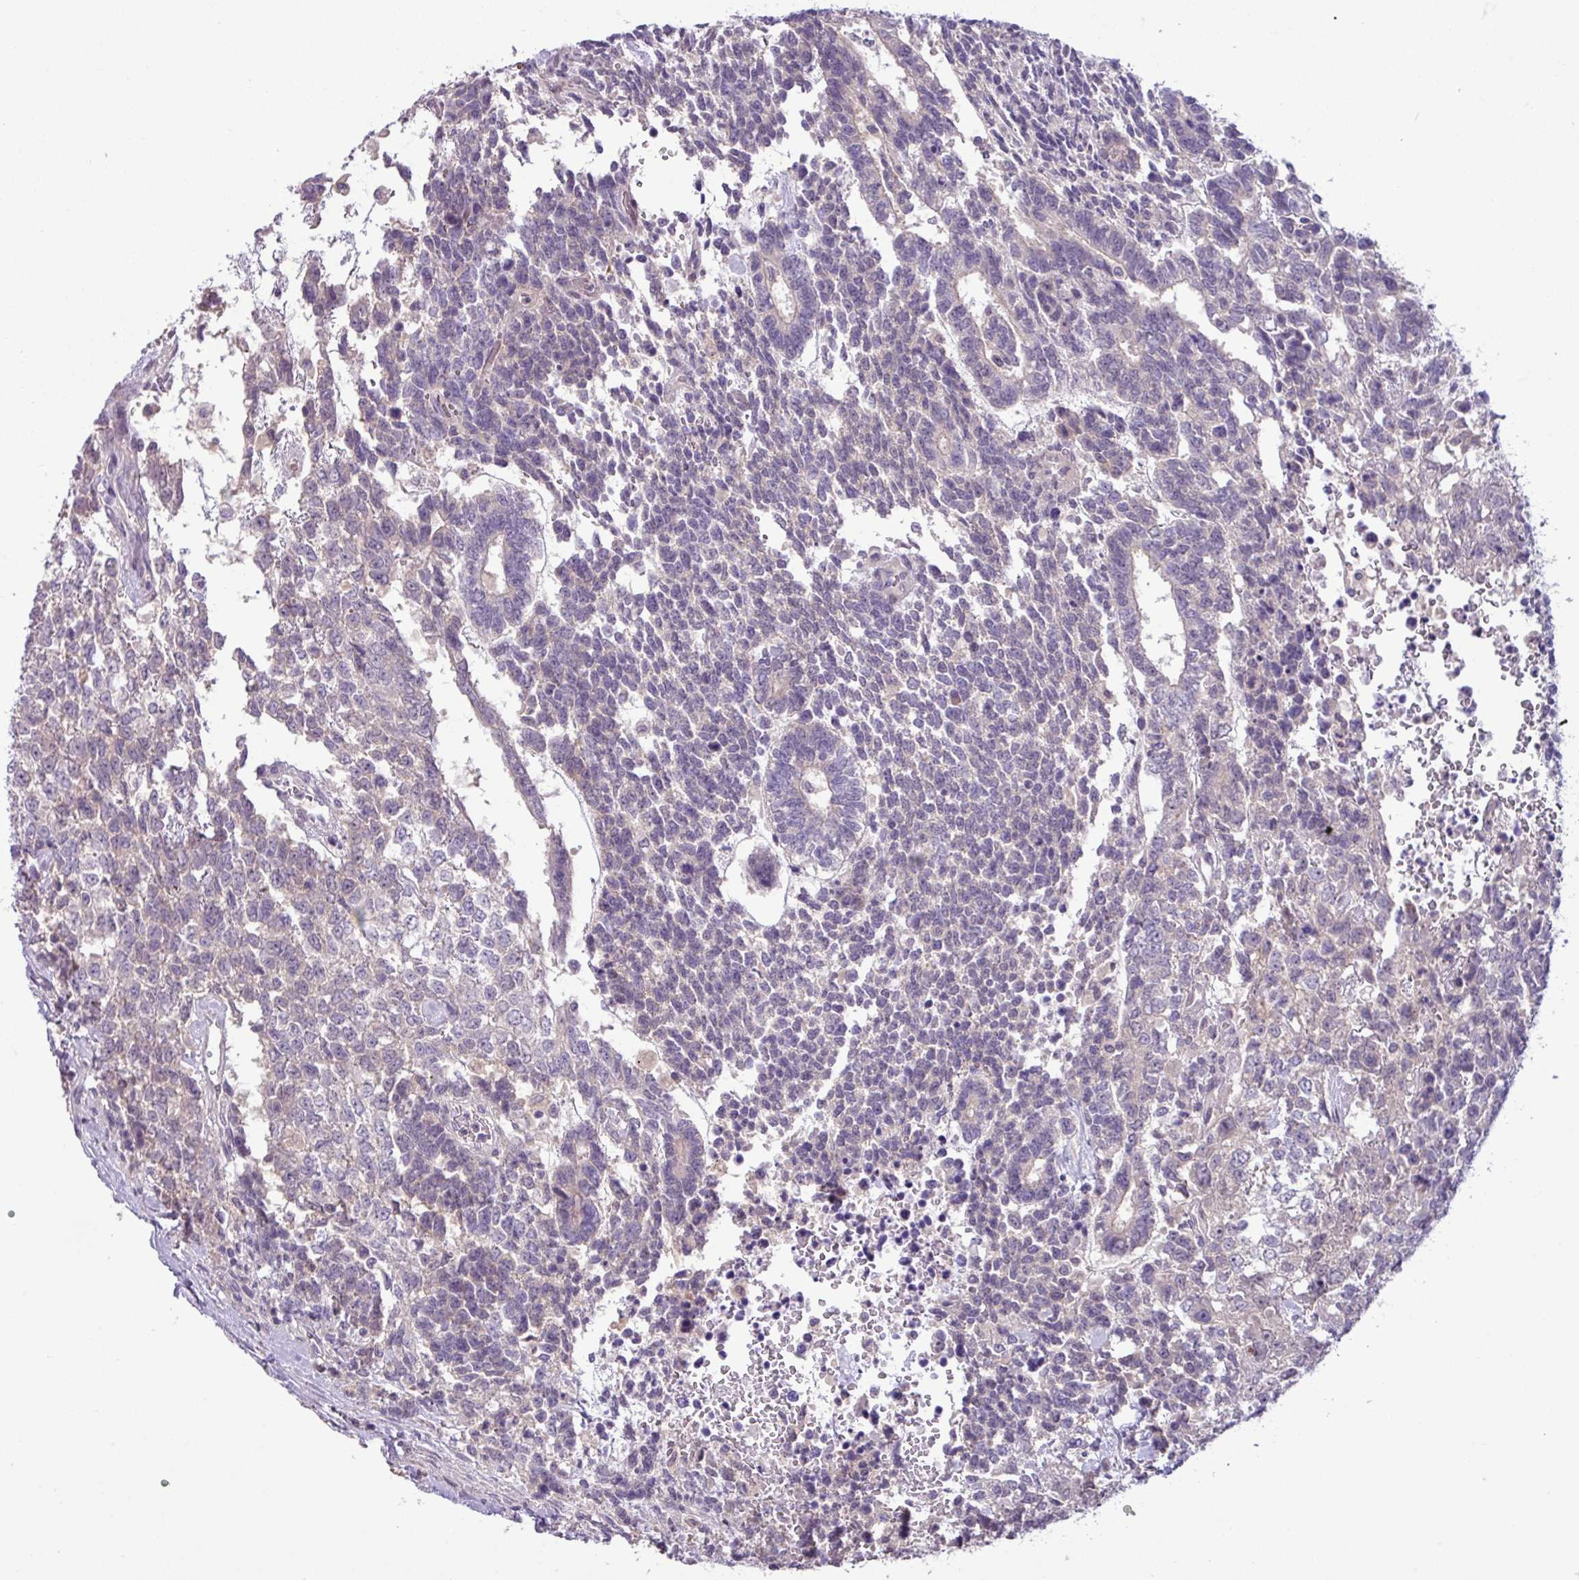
{"staining": {"intensity": "negative", "quantity": "none", "location": "none"}, "tissue": "testis cancer", "cell_type": "Tumor cells", "image_type": "cancer", "snomed": [{"axis": "morphology", "description": "Carcinoma, Embryonal, NOS"}, {"axis": "topography", "description": "Testis"}], "caption": "DAB immunohistochemical staining of testis cancer reveals no significant staining in tumor cells.", "gene": "PNLDC1", "patient": {"sex": "male", "age": 23}}